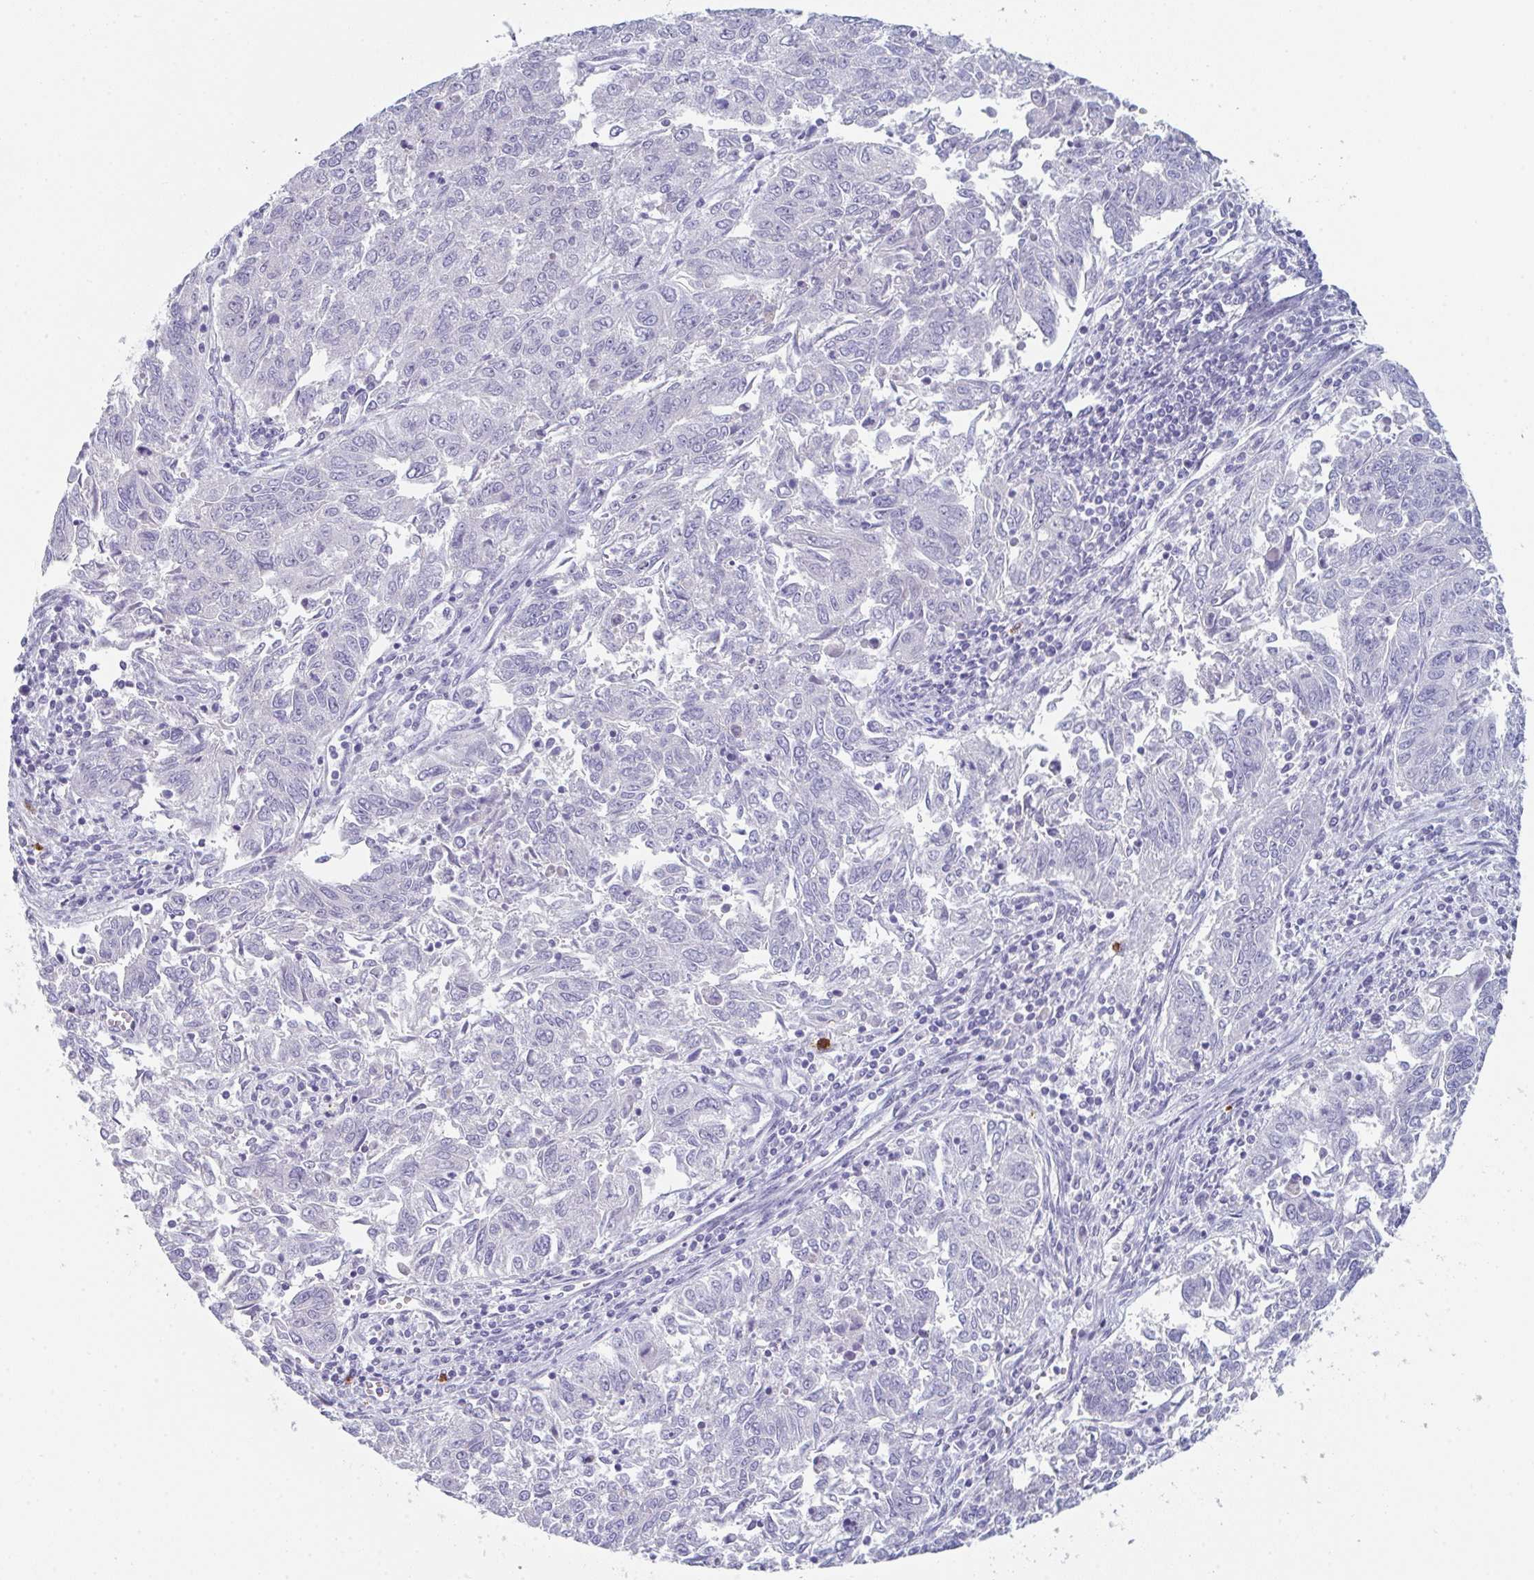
{"staining": {"intensity": "negative", "quantity": "none", "location": "none"}, "tissue": "endometrial cancer", "cell_type": "Tumor cells", "image_type": "cancer", "snomed": [{"axis": "morphology", "description": "Adenocarcinoma, NOS"}, {"axis": "topography", "description": "Endometrium"}], "caption": "This image is of adenocarcinoma (endometrial) stained with immunohistochemistry (IHC) to label a protein in brown with the nuclei are counter-stained blue. There is no positivity in tumor cells.", "gene": "RUBCN", "patient": {"sex": "female", "age": 42}}